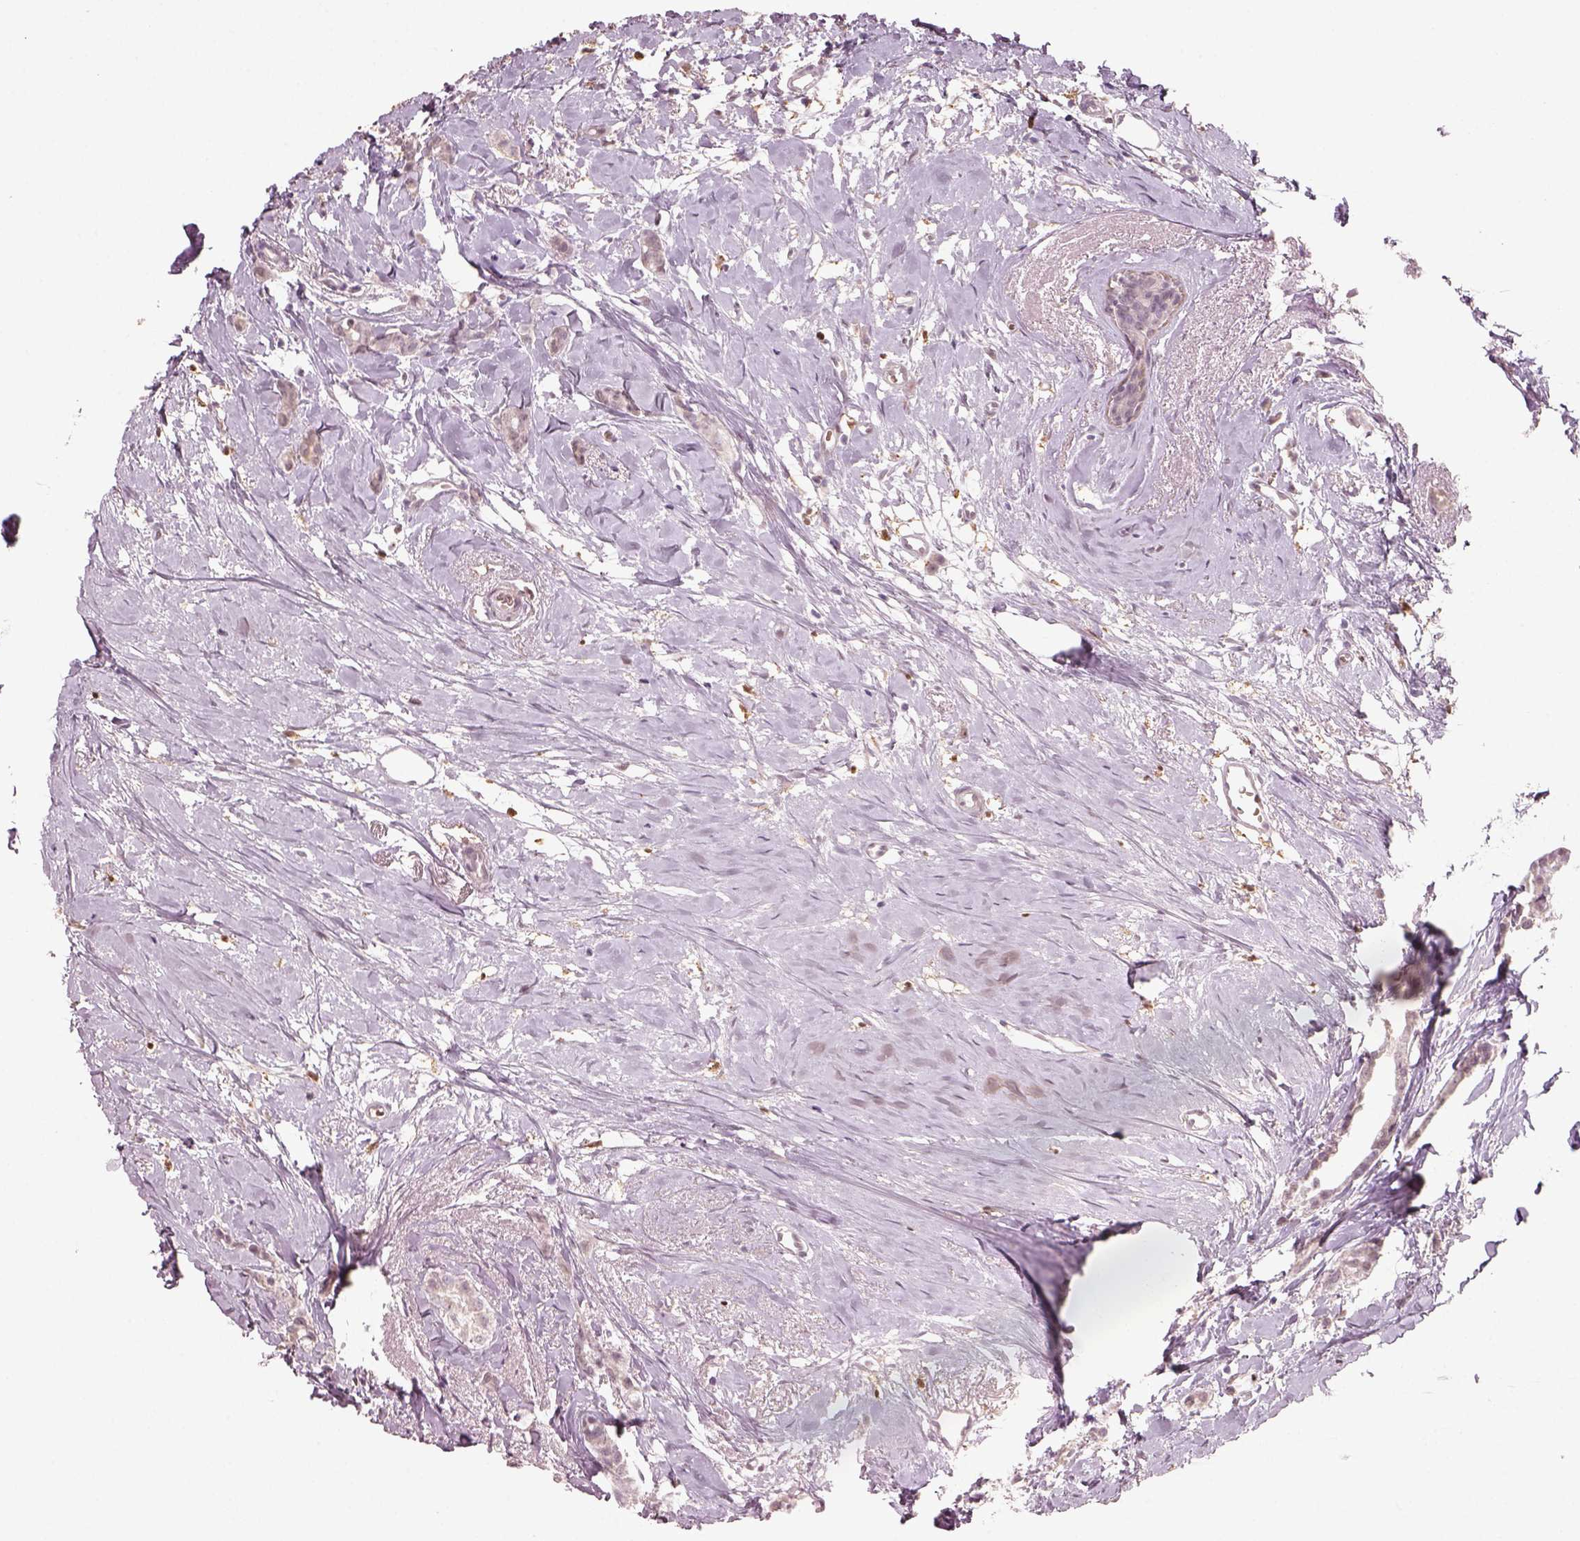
{"staining": {"intensity": "negative", "quantity": "none", "location": "none"}, "tissue": "breast cancer", "cell_type": "Tumor cells", "image_type": "cancer", "snomed": [{"axis": "morphology", "description": "Duct carcinoma"}, {"axis": "topography", "description": "Breast"}], "caption": "Tumor cells are negative for brown protein staining in intraductal carcinoma (breast).", "gene": "NAT8", "patient": {"sex": "female", "age": 40}}